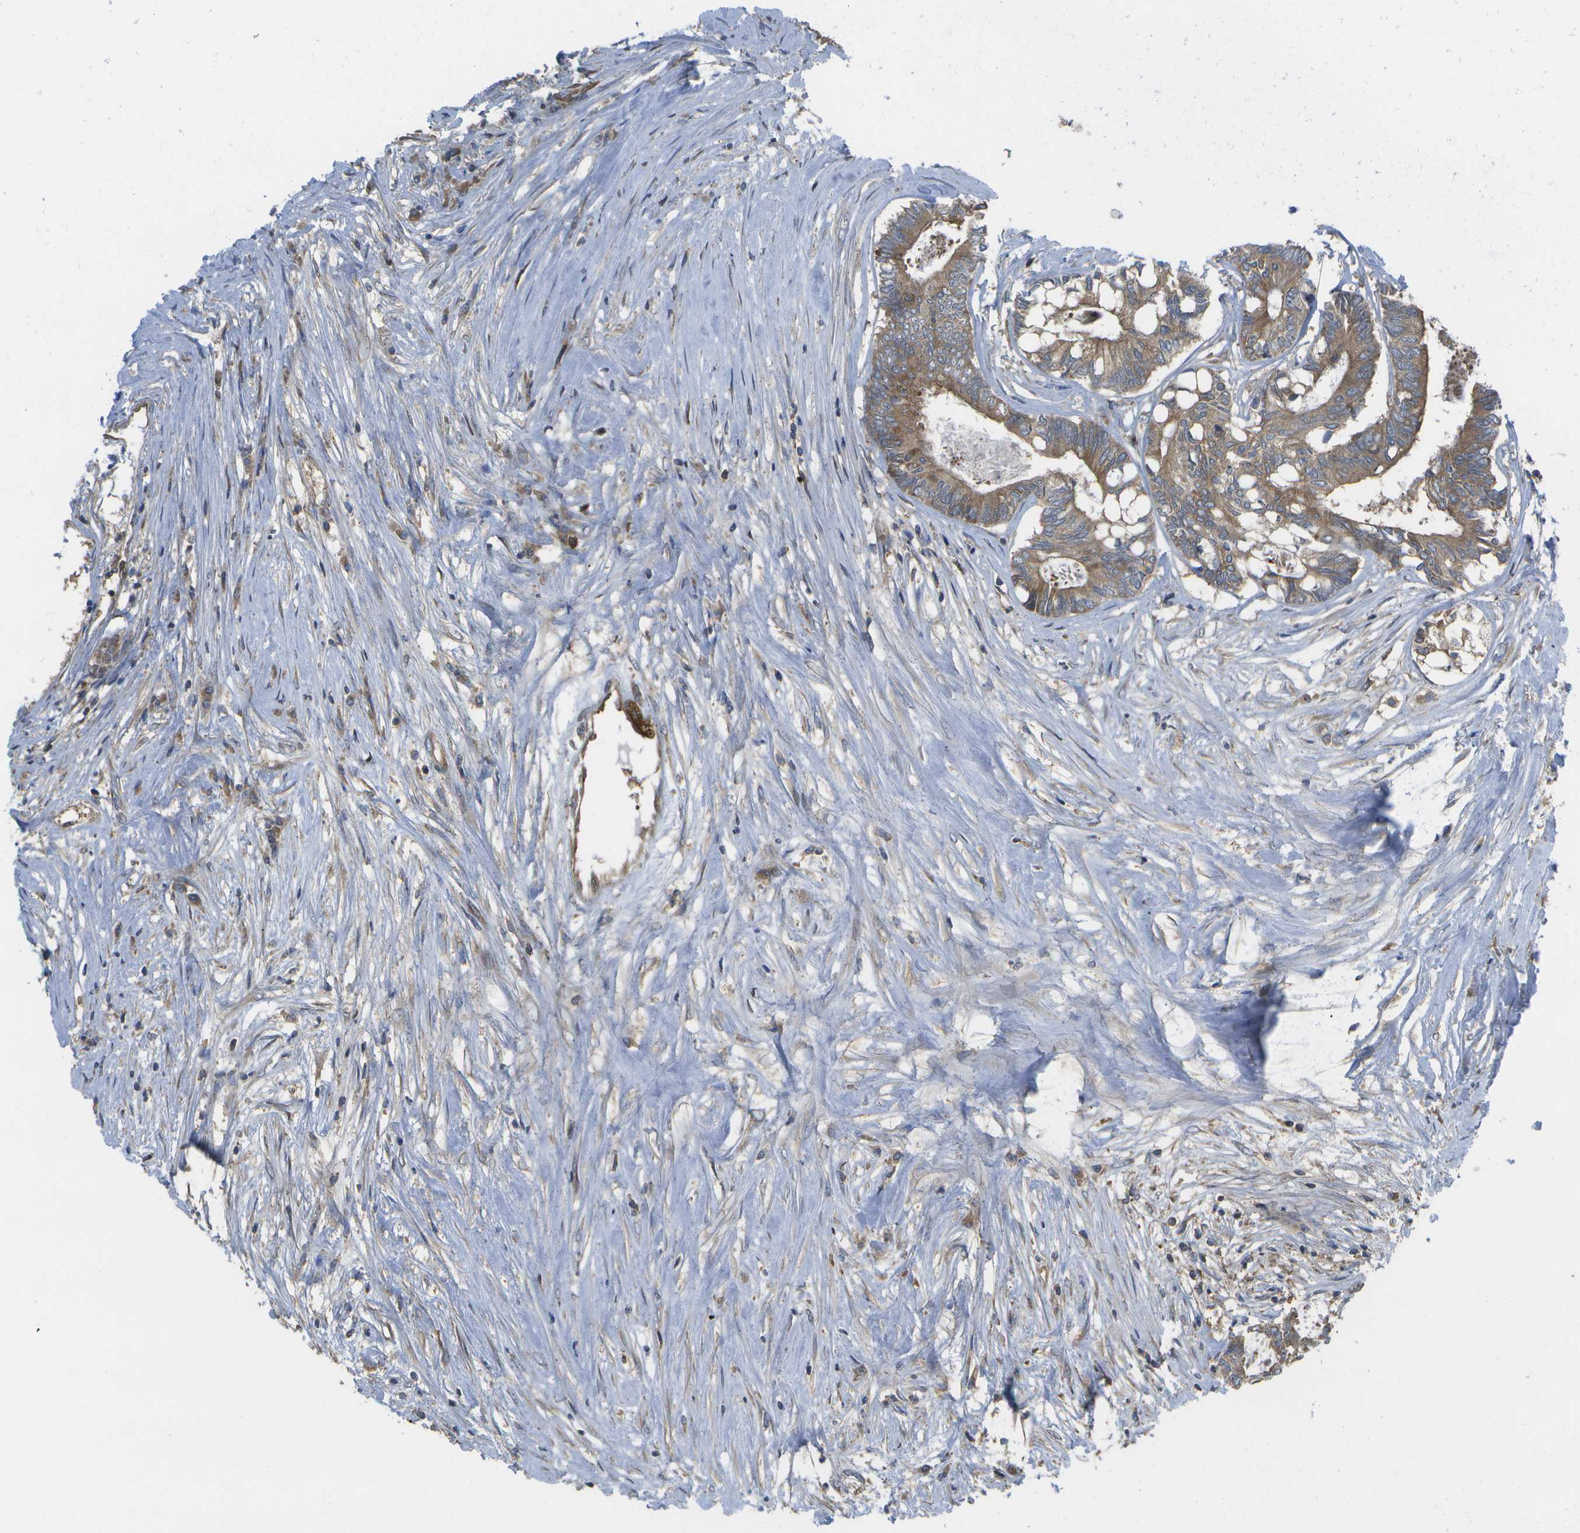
{"staining": {"intensity": "moderate", "quantity": ">75%", "location": "cytoplasmic/membranous"}, "tissue": "colorectal cancer", "cell_type": "Tumor cells", "image_type": "cancer", "snomed": [{"axis": "morphology", "description": "Adenocarcinoma, NOS"}, {"axis": "topography", "description": "Rectum"}], "caption": "A medium amount of moderate cytoplasmic/membranous expression is present in about >75% of tumor cells in colorectal cancer tissue.", "gene": "DPM3", "patient": {"sex": "male", "age": 63}}